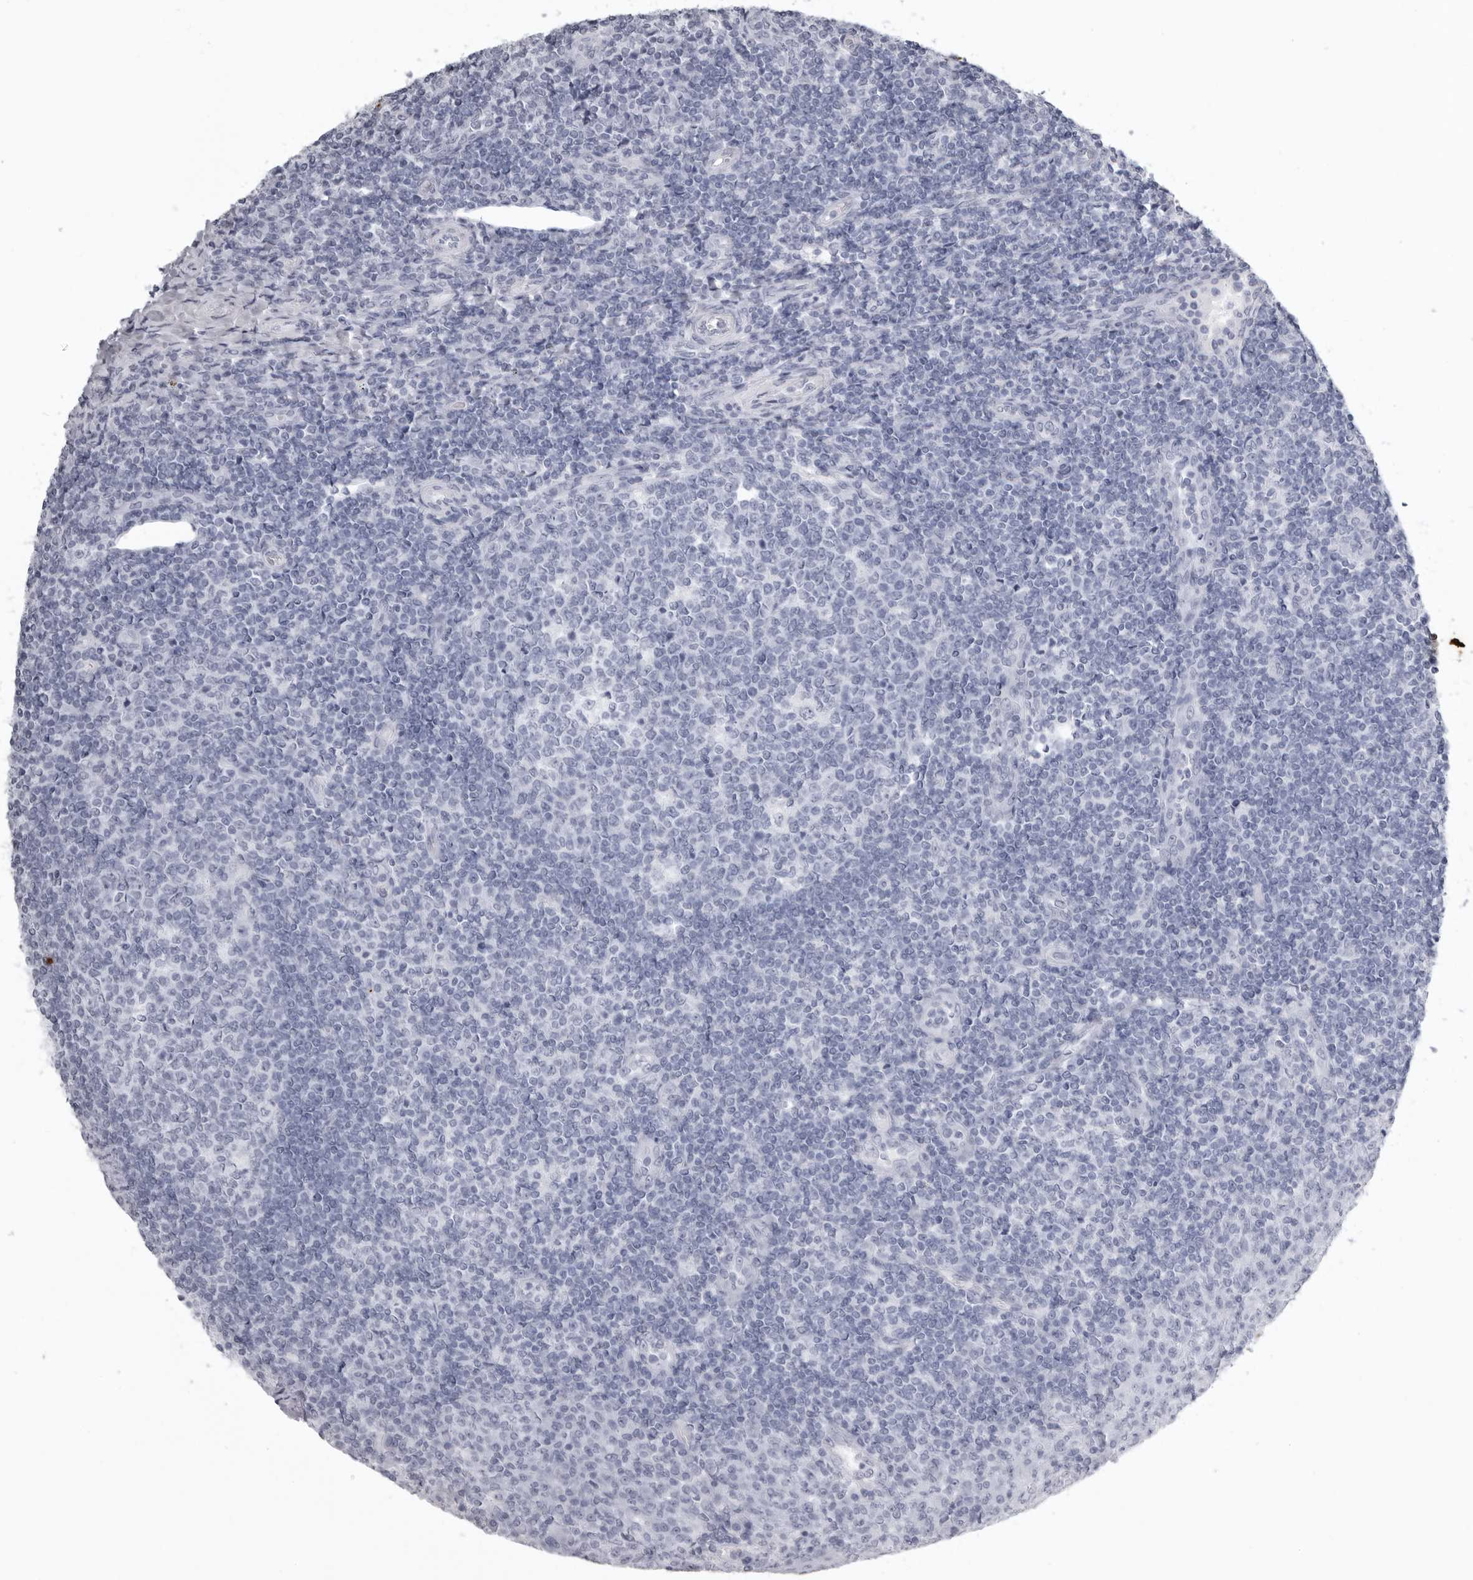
{"staining": {"intensity": "negative", "quantity": "none", "location": "none"}, "tissue": "tonsil", "cell_type": "Germinal center cells", "image_type": "normal", "snomed": [{"axis": "morphology", "description": "Normal tissue, NOS"}, {"axis": "topography", "description": "Tonsil"}], "caption": "This is a histopathology image of IHC staining of unremarkable tonsil, which shows no positivity in germinal center cells.", "gene": "KLK9", "patient": {"sex": "female", "age": 19}}